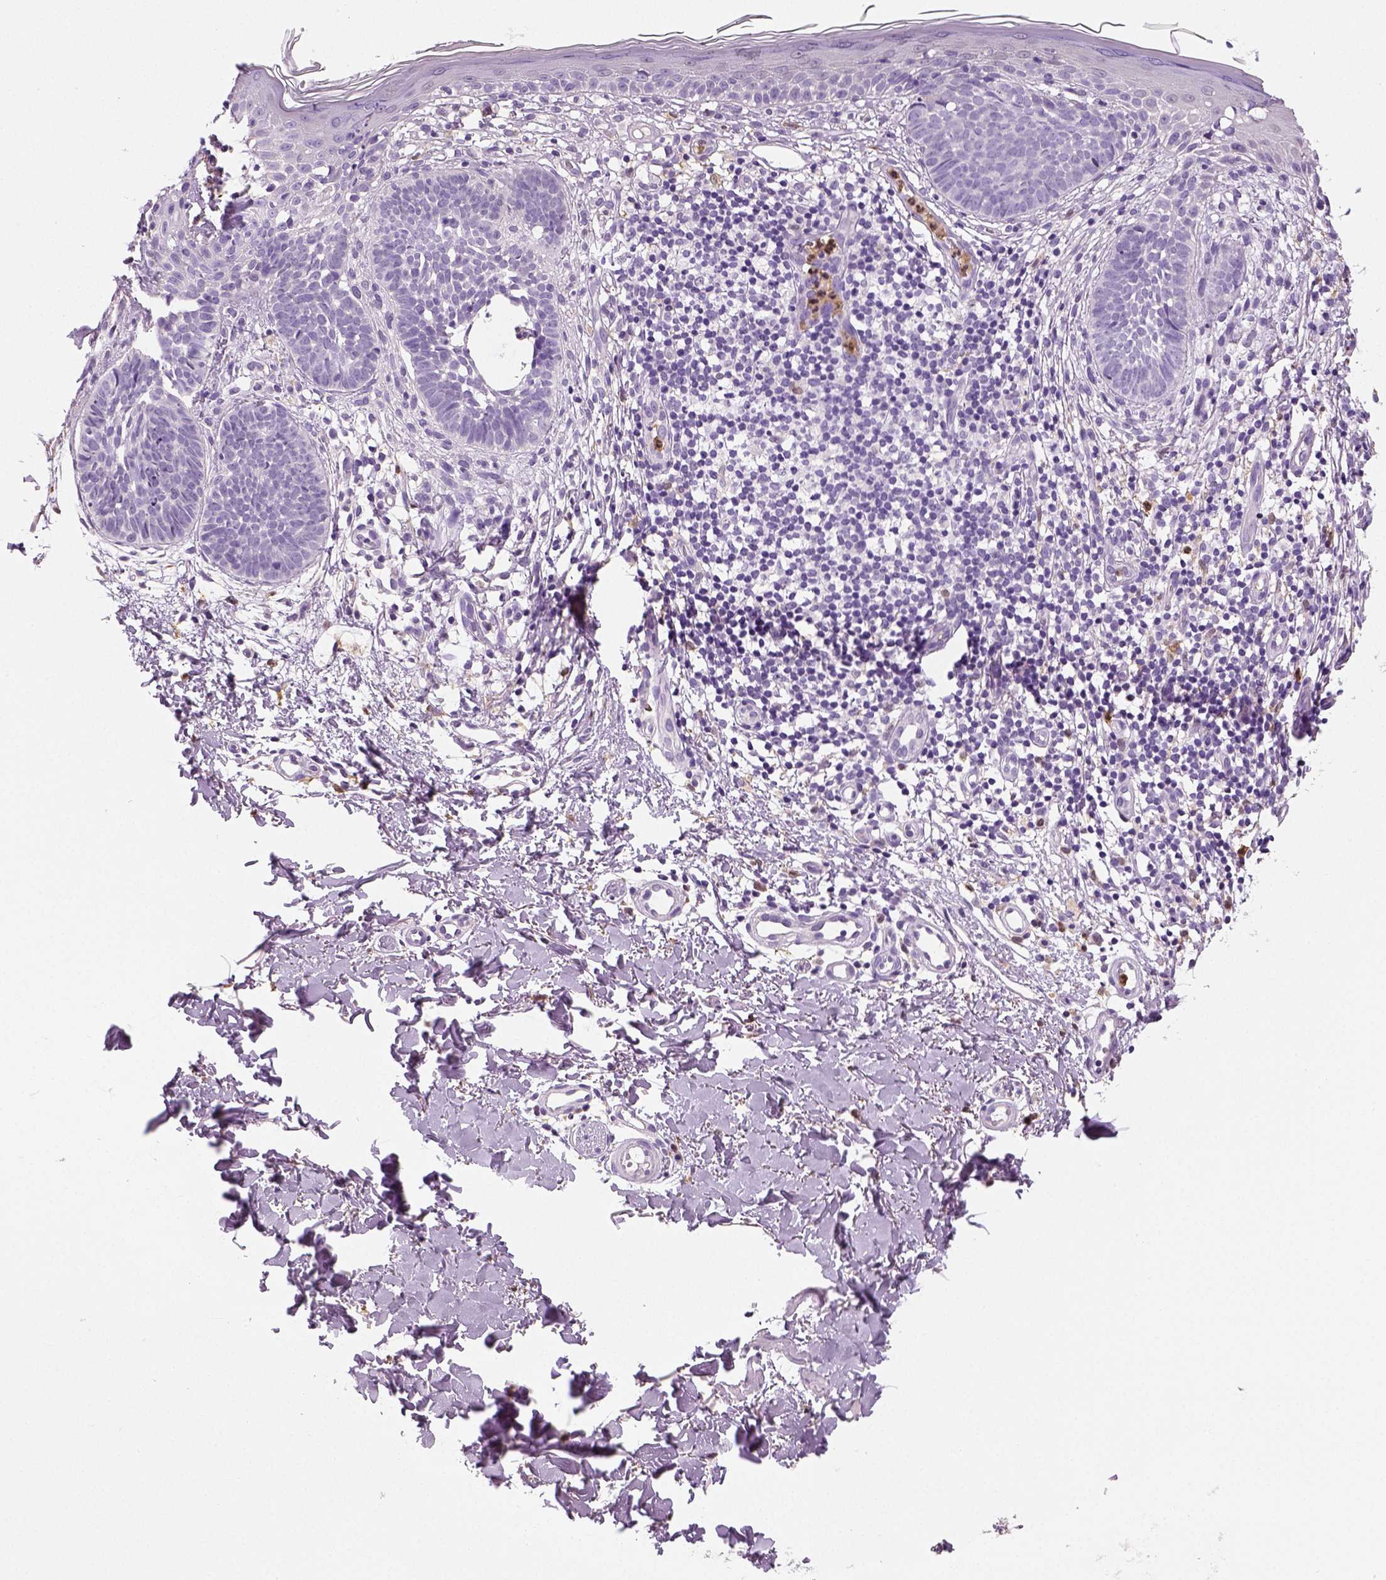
{"staining": {"intensity": "negative", "quantity": "none", "location": "none"}, "tissue": "skin cancer", "cell_type": "Tumor cells", "image_type": "cancer", "snomed": [{"axis": "morphology", "description": "Basal cell carcinoma"}, {"axis": "topography", "description": "Skin"}], "caption": "A histopathology image of human skin basal cell carcinoma is negative for staining in tumor cells.", "gene": "NECAB2", "patient": {"sex": "female", "age": 51}}